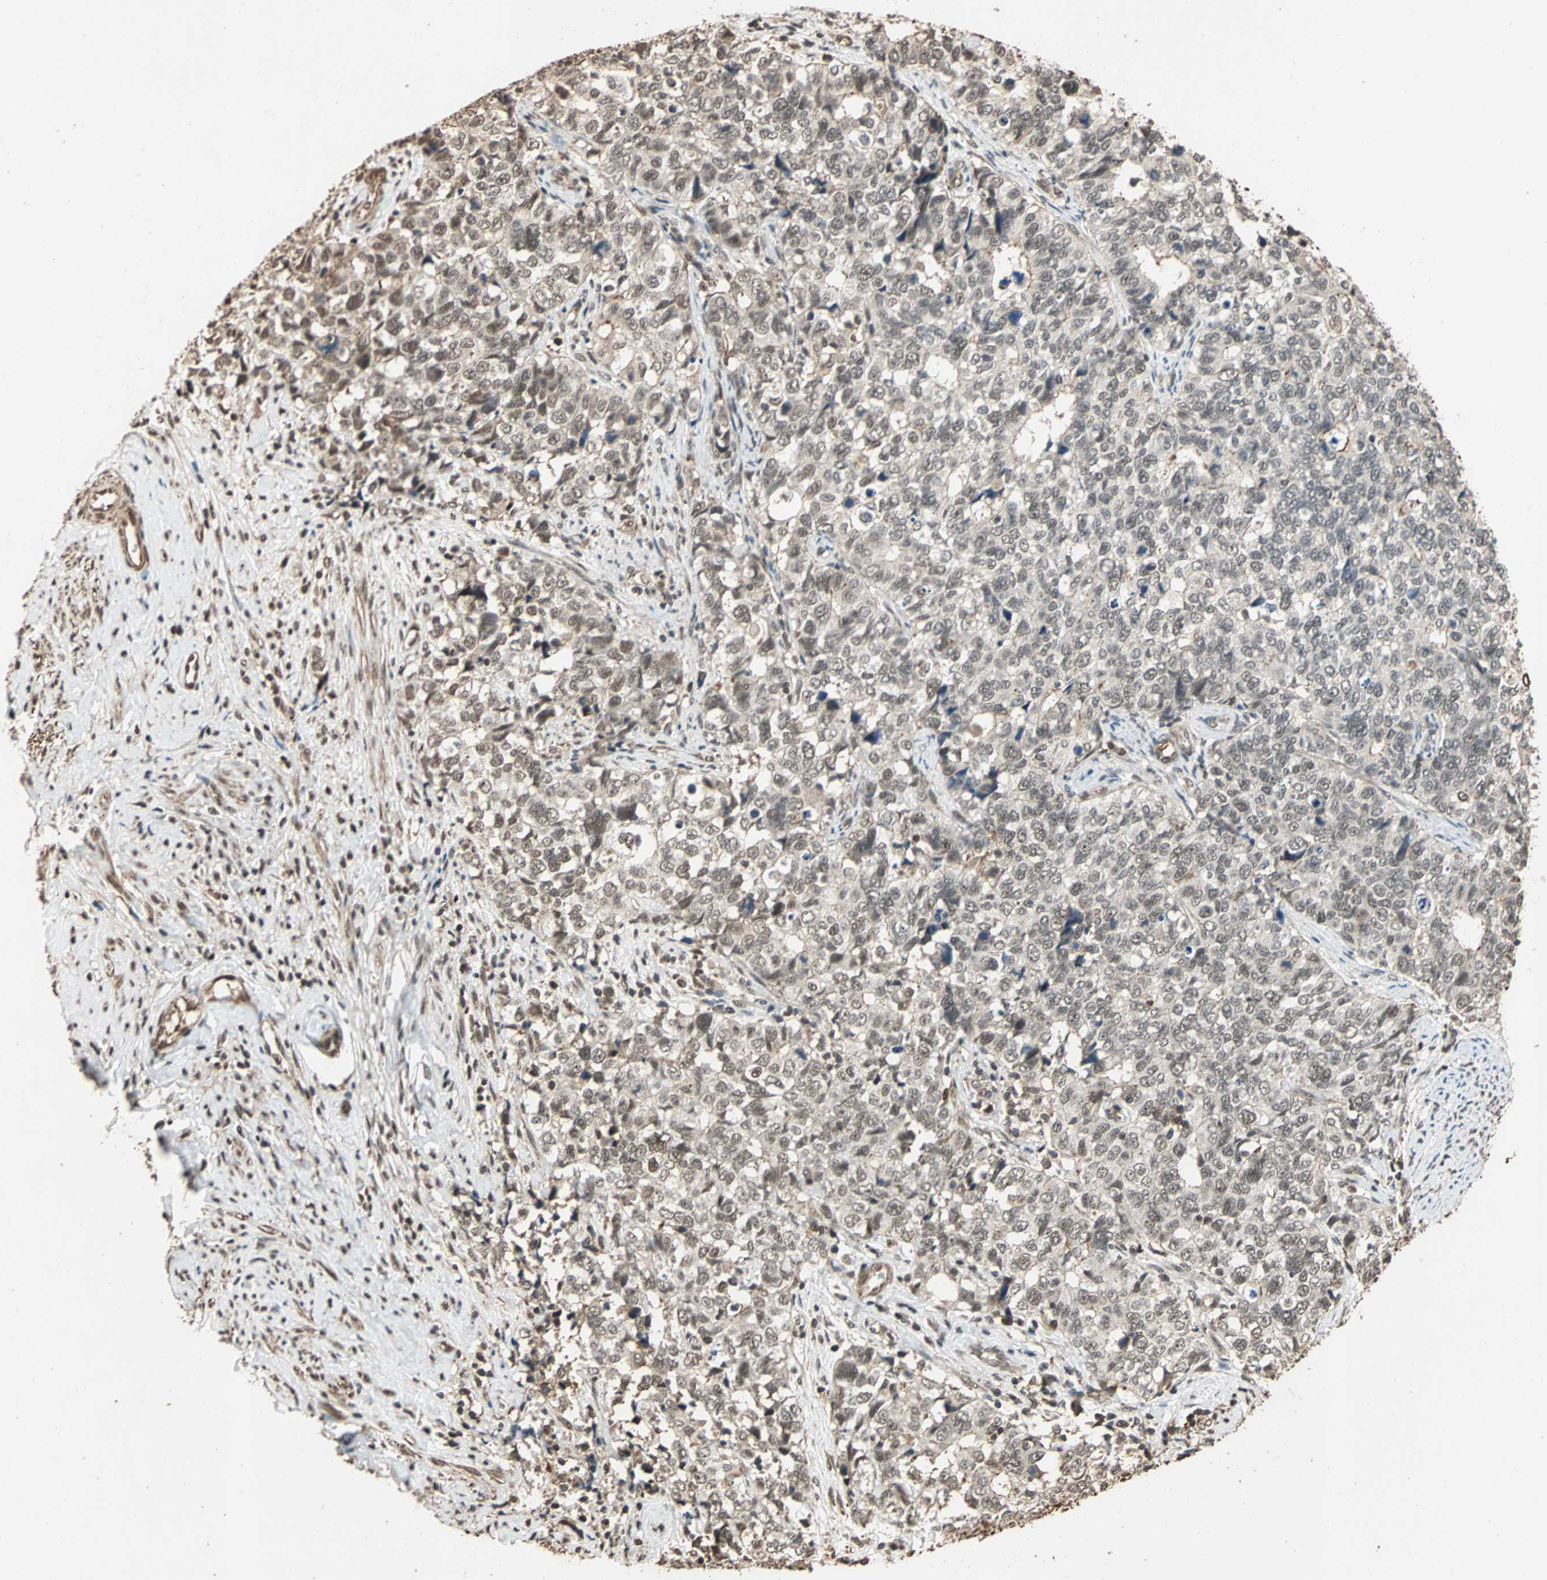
{"staining": {"intensity": "weak", "quantity": ">75%", "location": "cytoplasmic/membranous,nuclear"}, "tissue": "cervical cancer", "cell_type": "Tumor cells", "image_type": "cancer", "snomed": [{"axis": "morphology", "description": "Squamous cell carcinoma, NOS"}, {"axis": "topography", "description": "Cervix"}], "caption": "Tumor cells demonstrate weak cytoplasmic/membranous and nuclear expression in about >75% of cells in cervical cancer (squamous cell carcinoma).", "gene": "CDC5L", "patient": {"sex": "female", "age": 63}}